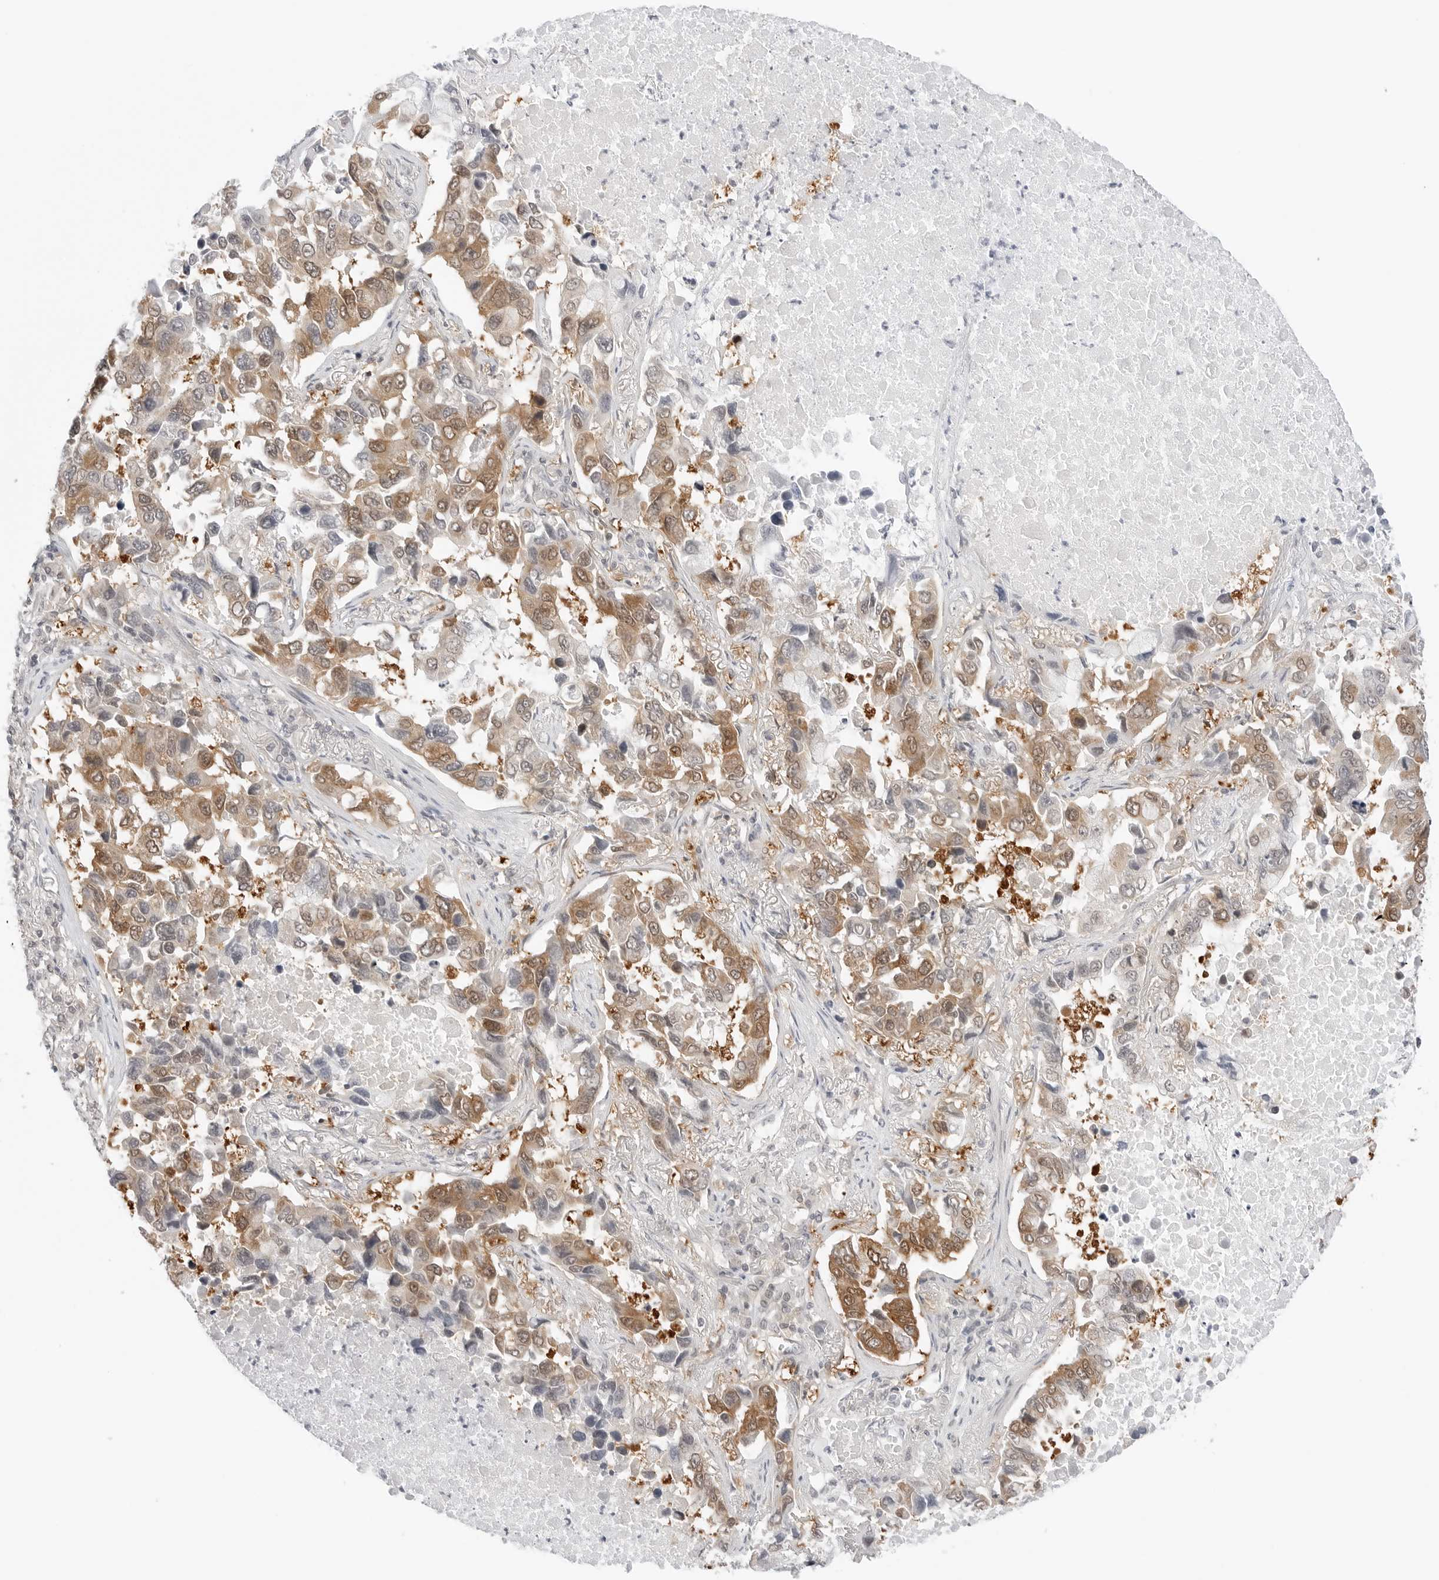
{"staining": {"intensity": "moderate", "quantity": "25%-75%", "location": "cytoplasmic/membranous,nuclear"}, "tissue": "lung cancer", "cell_type": "Tumor cells", "image_type": "cancer", "snomed": [{"axis": "morphology", "description": "Adenocarcinoma, NOS"}, {"axis": "topography", "description": "Lung"}], "caption": "A medium amount of moderate cytoplasmic/membranous and nuclear staining is present in about 25%-75% of tumor cells in lung adenocarcinoma tissue.", "gene": "NUDC", "patient": {"sex": "male", "age": 64}}